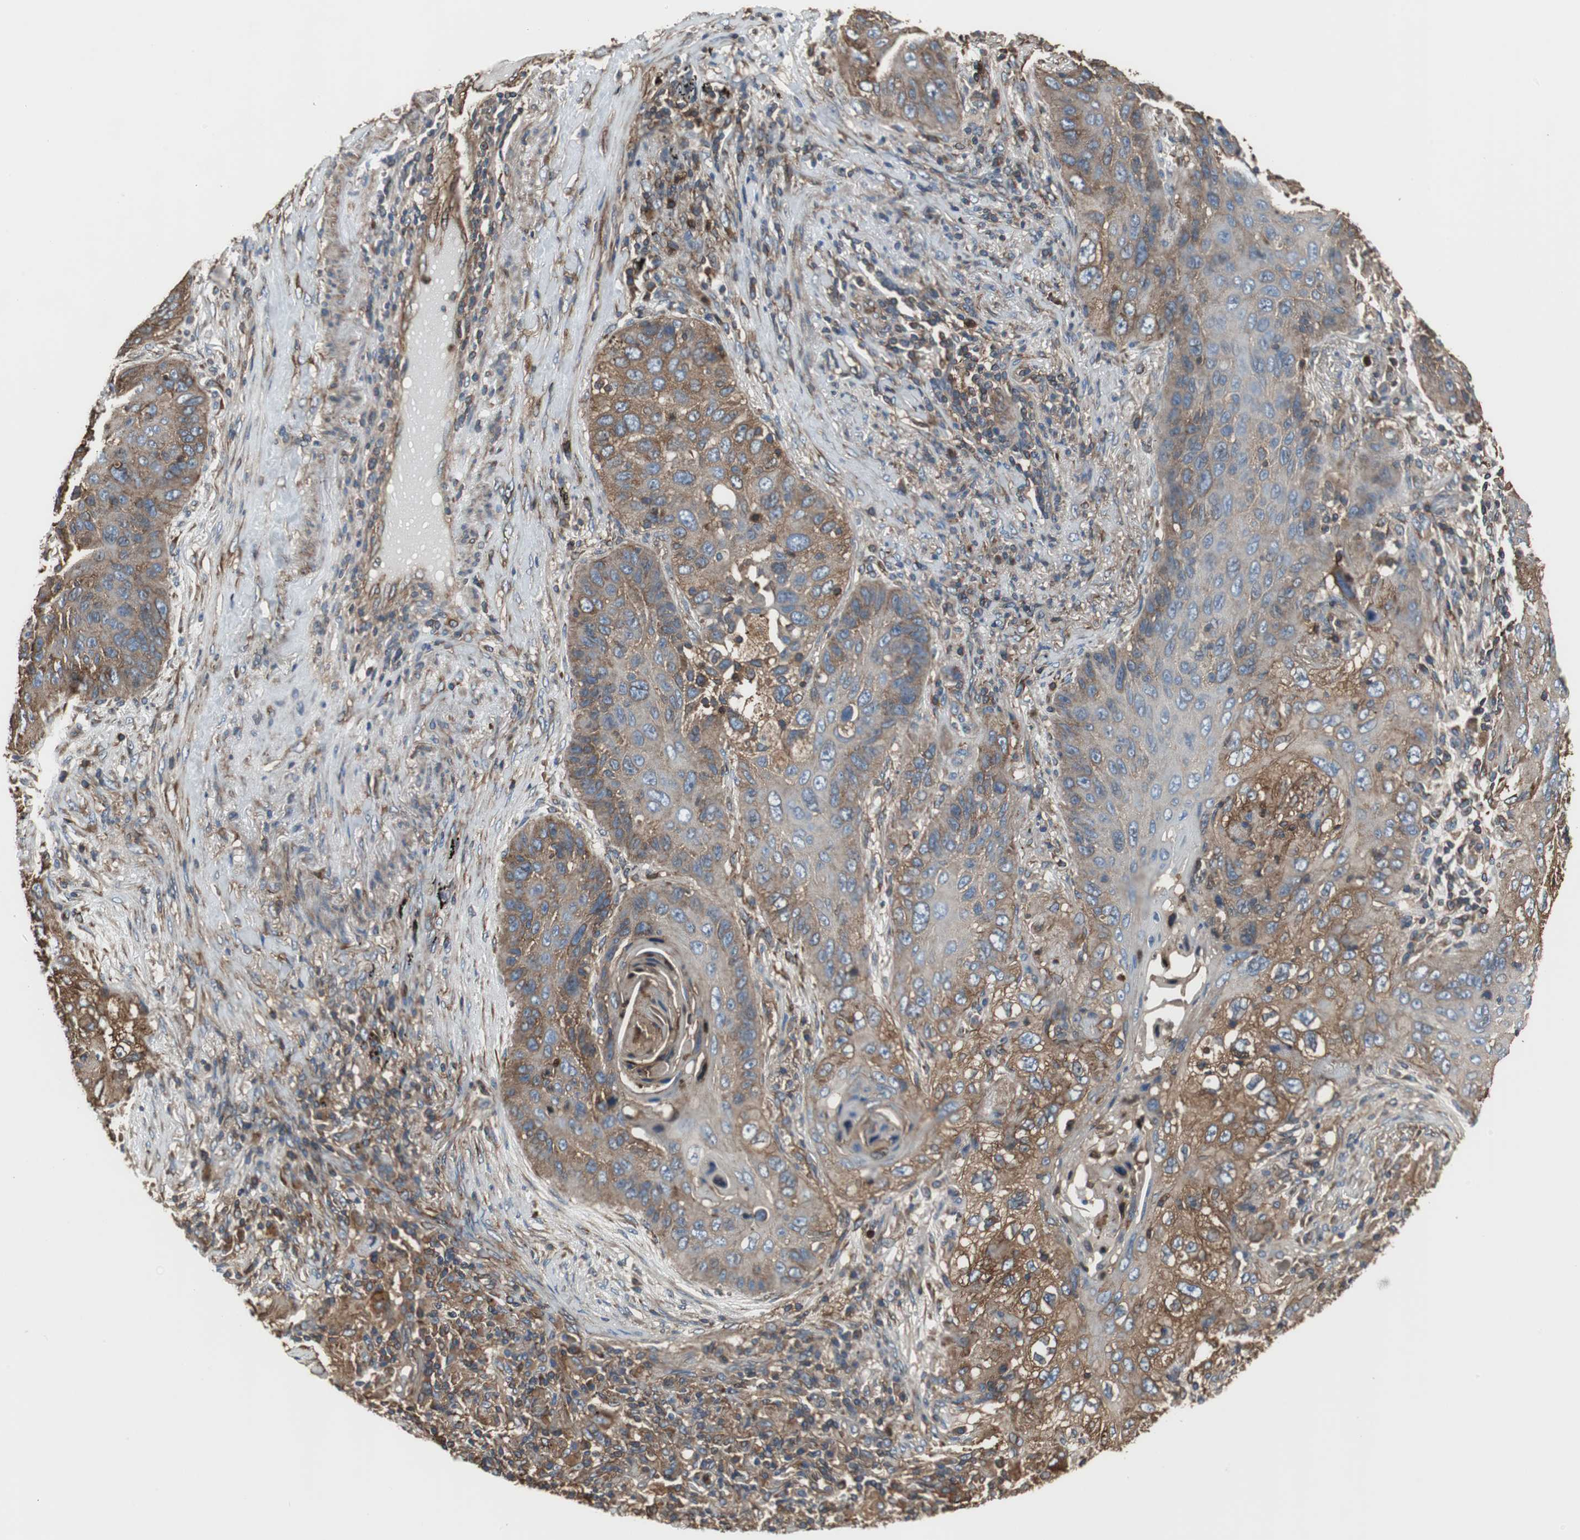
{"staining": {"intensity": "moderate", "quantity": ">75%", "location": "cytoplasmic/membranous"}, "tissue": "lung cancer", "cell_type": "Tumor cells", "image_type": "cancer", "snomed": [{"axis": "morphology", "description": "Squamous cell carcinoma, NOS"}, {"axis": "topography", "description": "Lung"}], "caption": "Moderate cytoplasmic/membranous staining is seen in approximately >75% of tumor cells in lung squamous cell carcinoma.", "gene": "ACTN1", "patient": {"sex": "female", "age": 67}}